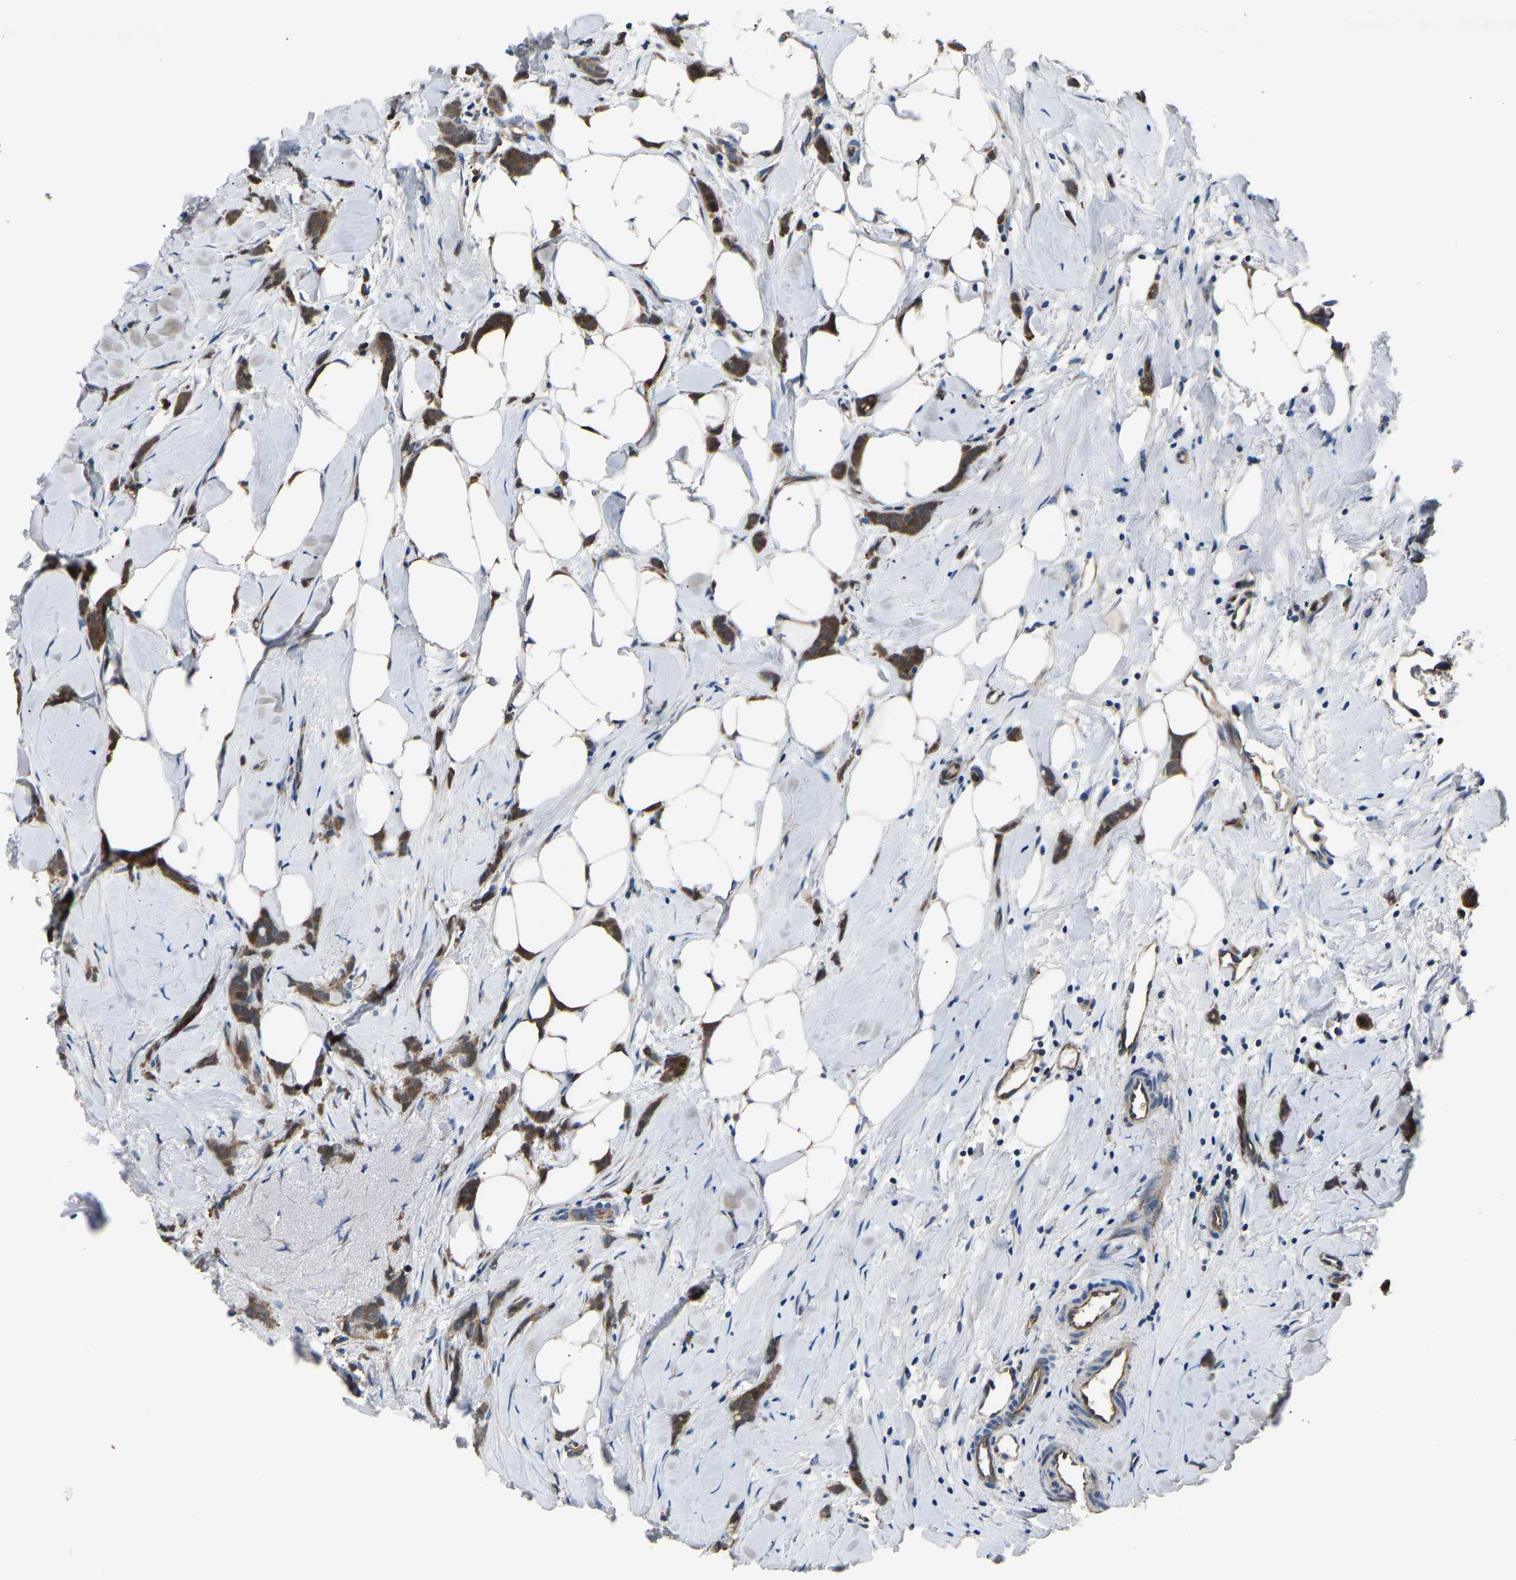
{"staining": {"intensity": "strong", "quantity": ">75%", "location": "cytoplasmic/membranous"}, "tissue": "breast cancer", "cell_type": "Tumor cells", "image_type": "cancer", "snomed": [{"axis": "morphology", "description": "Lobular carcinoma, in situ"}, {"axis": "morphology", "description": "Lobular carcinoma"}, {"axis": "topography", "description": "Breast"}], "caption": "Breast lobular carcinoma in situ was stained to show a protein in brown. There is high levels of strong cytoplasmic/membranous staining in about >75% of tumor cells.", "gene": "GGCT", "patient": {"sex": "female", "age": 41}}